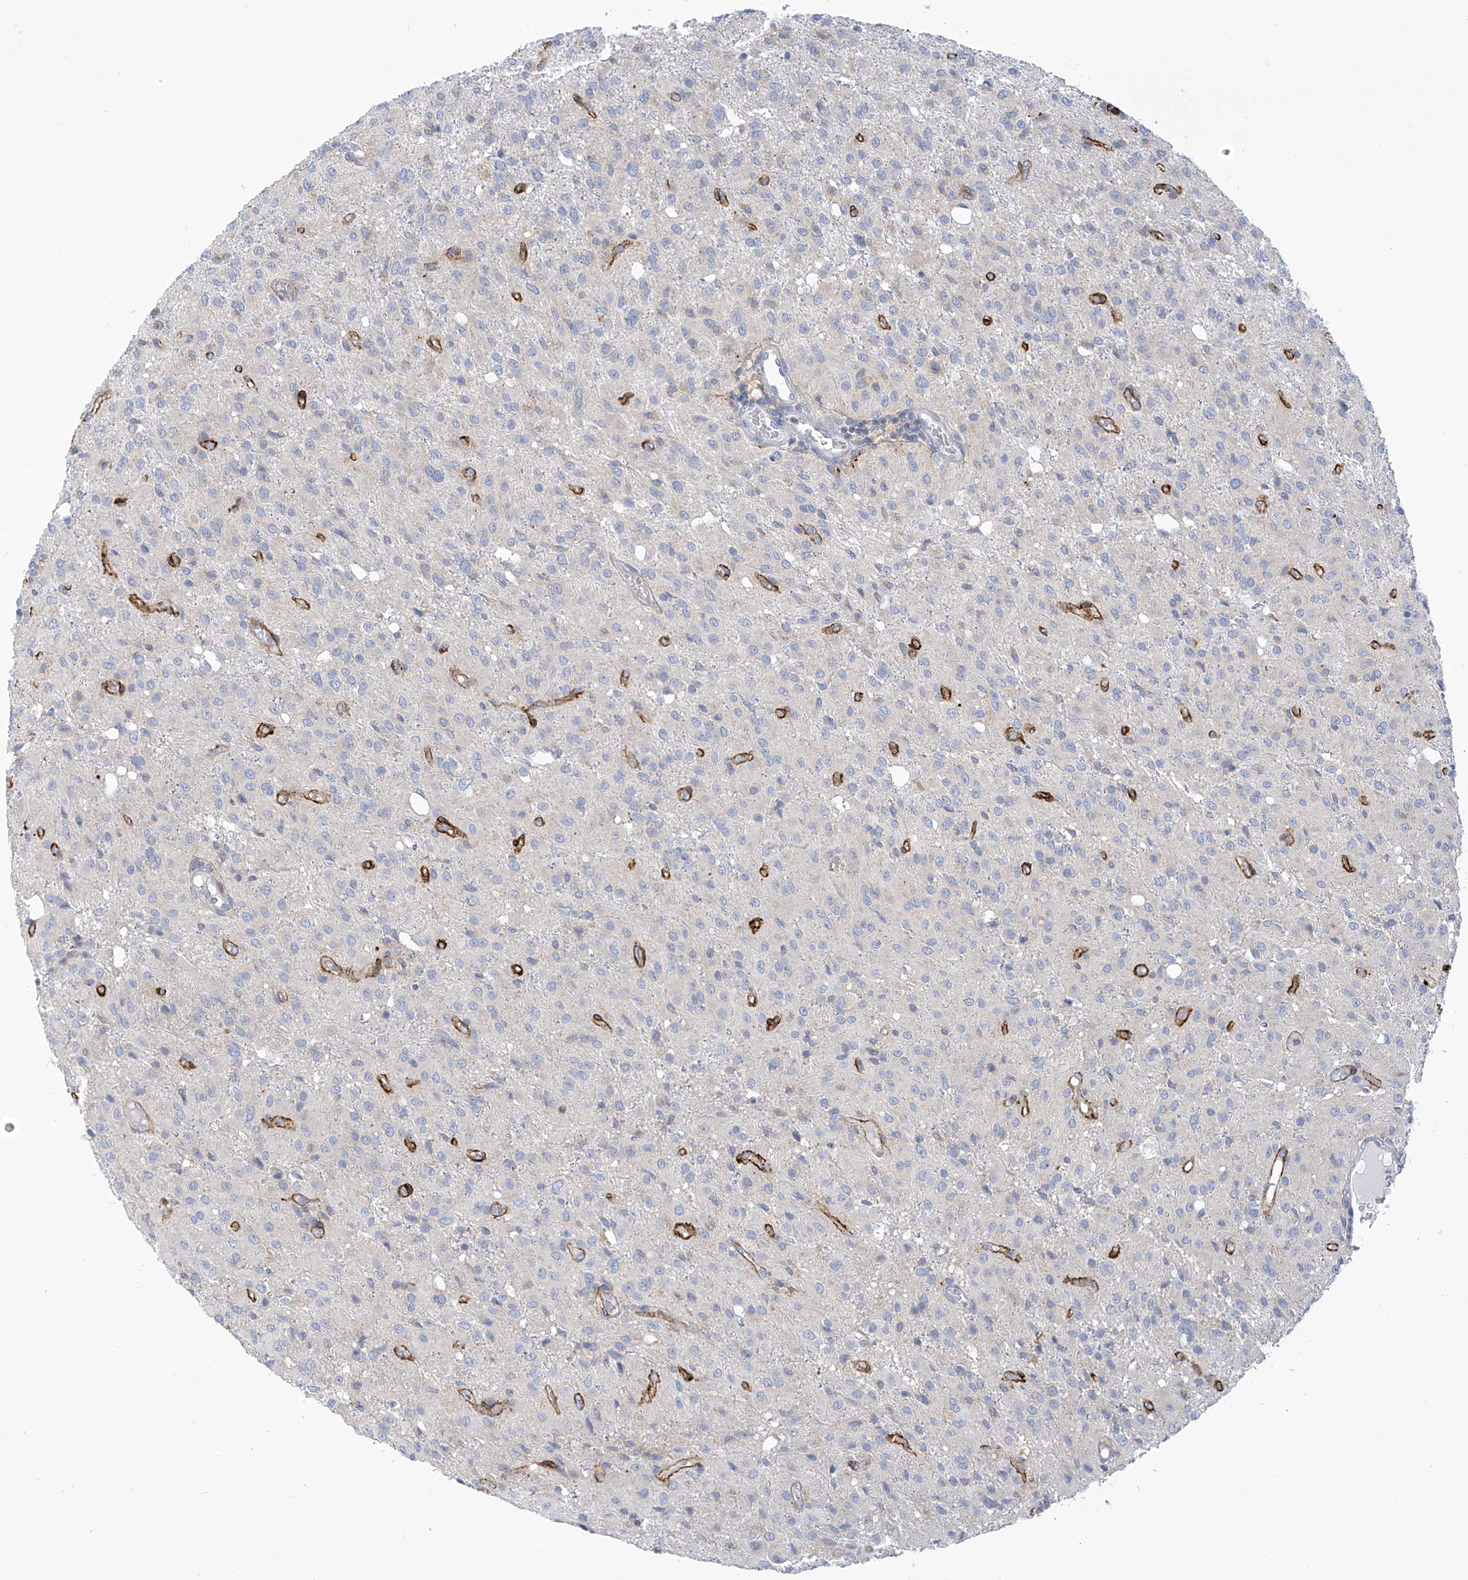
{"staining": {"intensity": "negative", "quantity": "none", "location": "none"}, "tissue": "glioma", "cell_type": "Tumor cells", "image_type": "cancer", "snomed": [{"axis": "morphology", "description": "Glioma, malignant, High grade"}, {"axis": "topography", "description": "Brain"}], "caption": "The immunohistochemistry (IHC) histopathology image has no significant staining in tumor cells of glioma tissue.", "gene": "SLC6A12", "patient": {"sex": "female", "age": 59}}